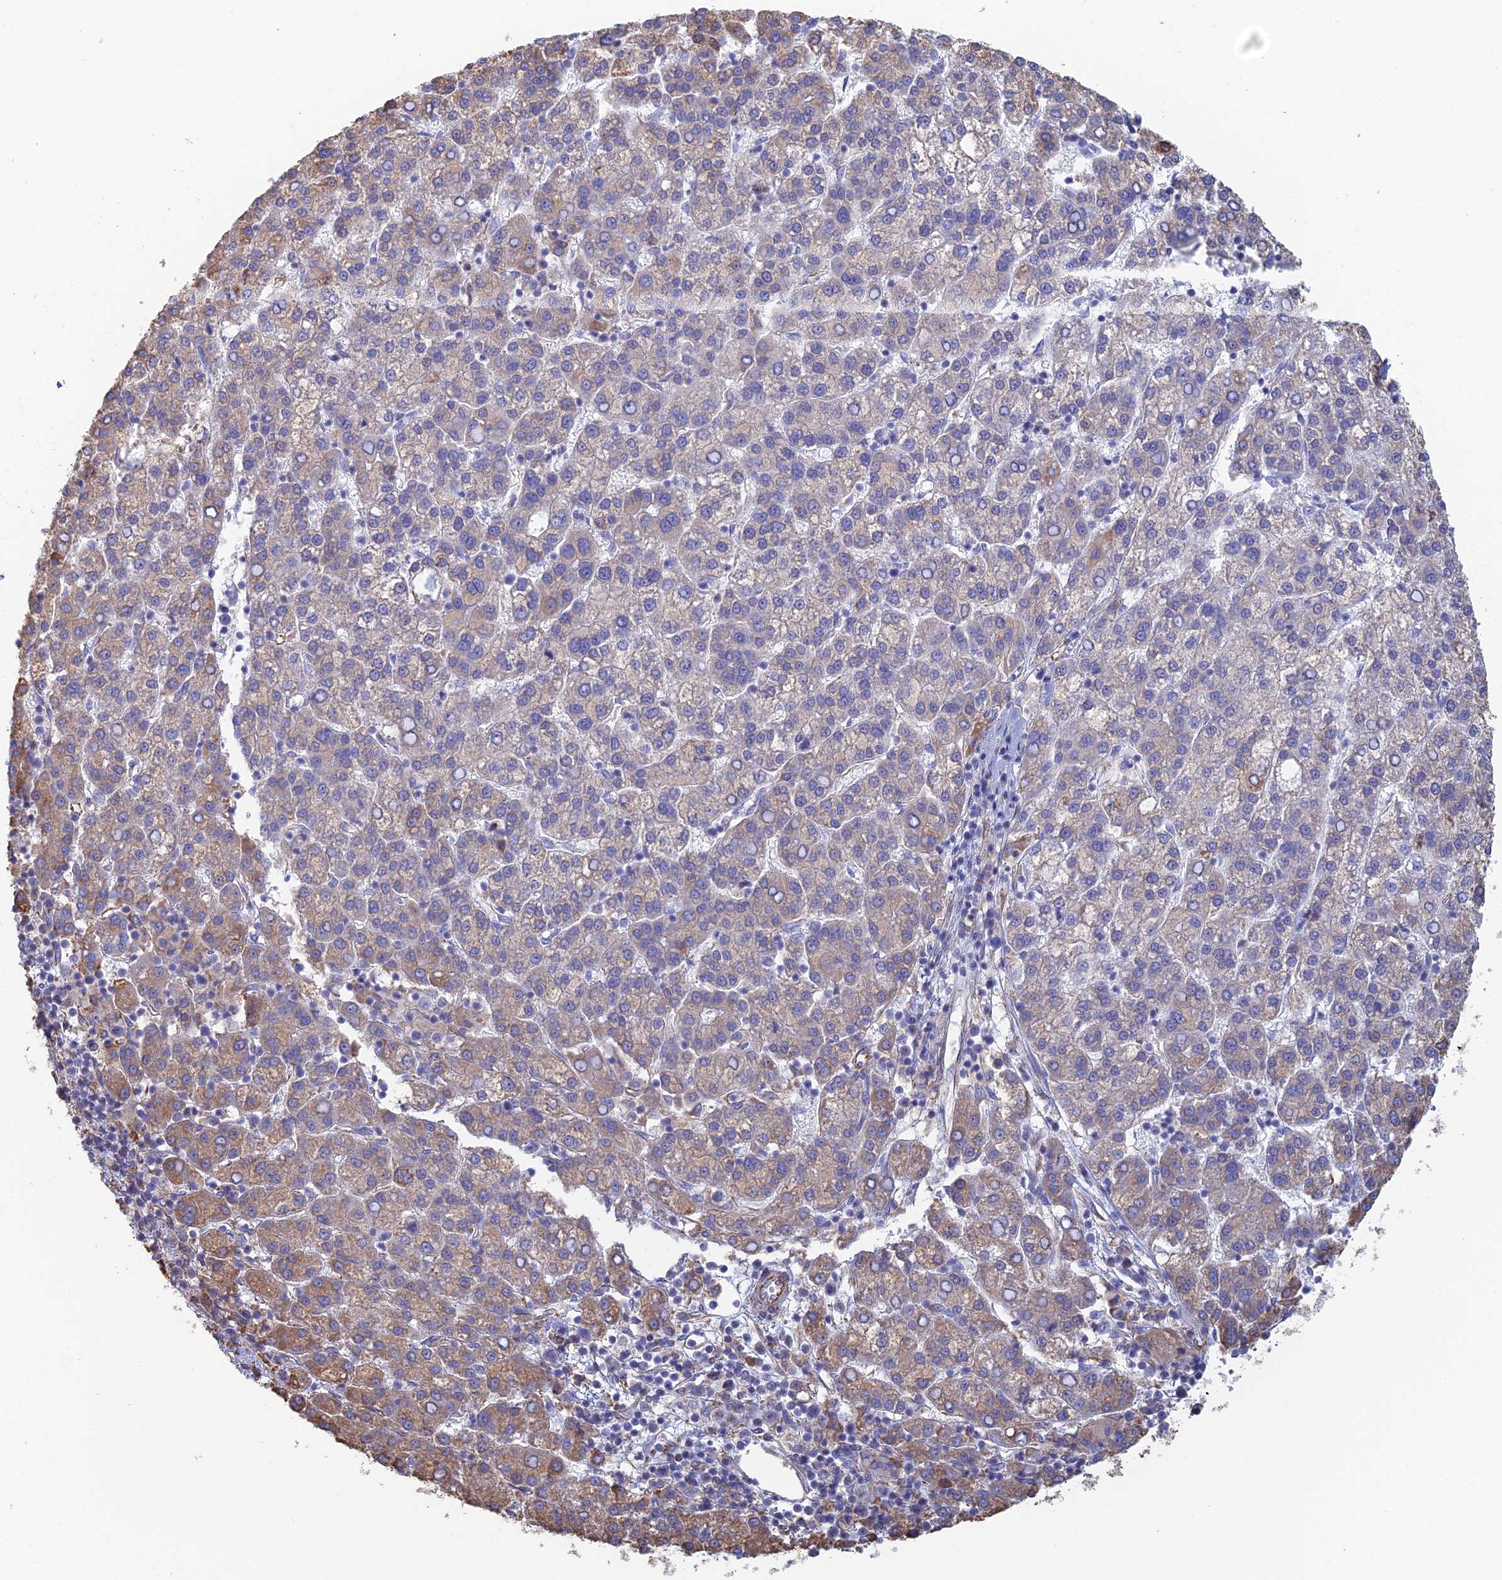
{"staining": {"intensity": "moderate", "quantity": "<25%", "location": "cytoplasmic/membranous"}, "tissue": "liver cancer", "cell_type": "Tumor cells", "image_type": "cancer", "snomed": [{"axis": "morphology", "description": "Carcinoma, Hepatocellular, NOS"}, {"axis": "topography", "description": "Liver"}], "caption": "Protein positivity by immunohistochemistry (IHC) demonstrates moderate cytoplasmic/membranous staining in approximately <25% of tumor cells in liver hepatocellular carcinoma.", "gene": "CLVS2", "patient": {"sex": "female", "age": 58}}